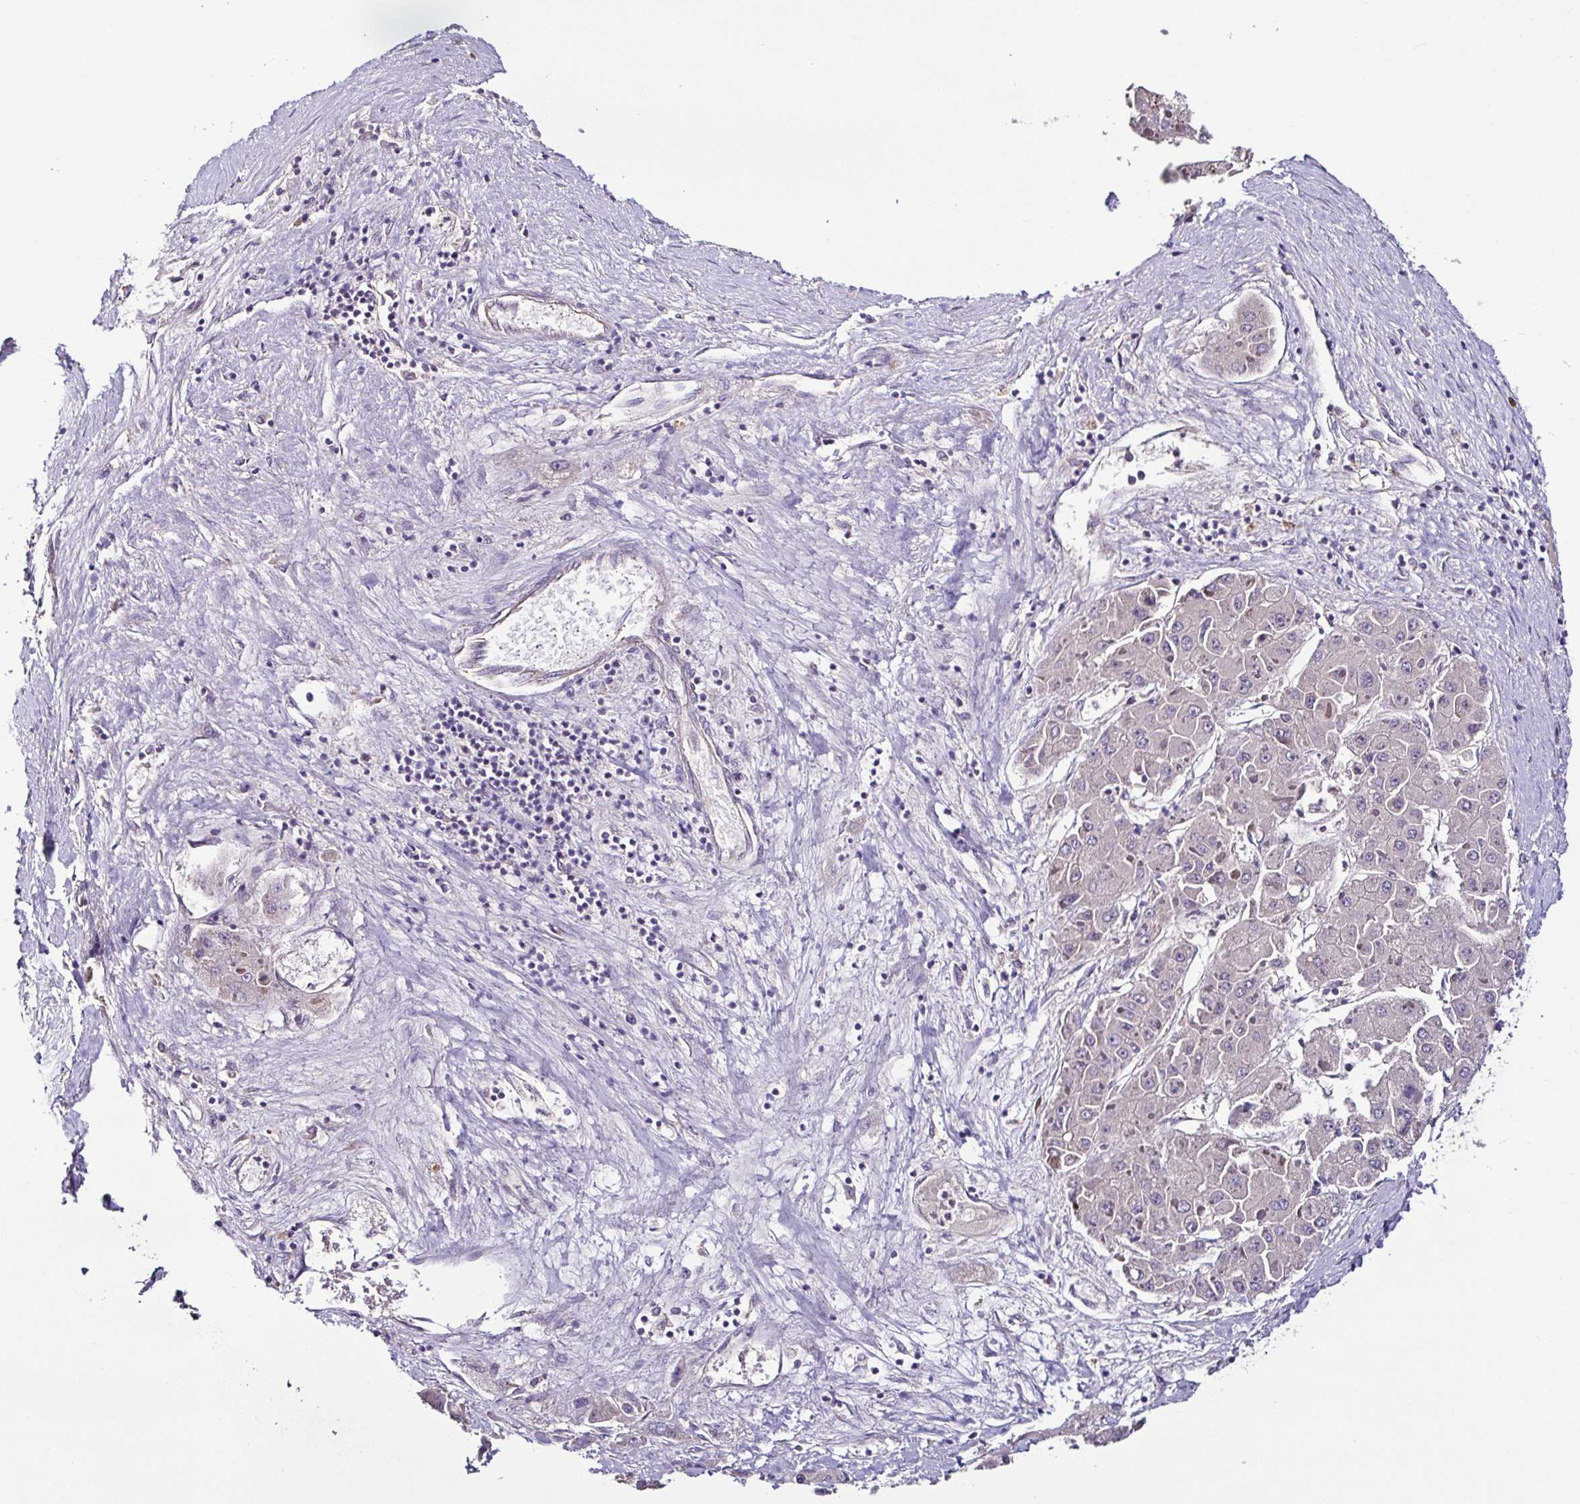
{"staining": {"intensity": "negative", "quantity": "none", "location": "none"}, "tissue": "liver cancer", "cell_type": "Tumor cells", "image_type": "cancer", "snomed": [{"axis": "morphology", "description": "Carcinoma, Hepatocellular, NOS"}, {"axis": "topography", "description": "Liver"}], "caption": "Tumor cells show no significant expression in liver hepatocellular carcinoma. (DAB (3,3'-diaminobenzidine) immunohistochemistry, high magnification).", "gene": "LMOD2", "patient": {"sex": "female", "age": 73}}